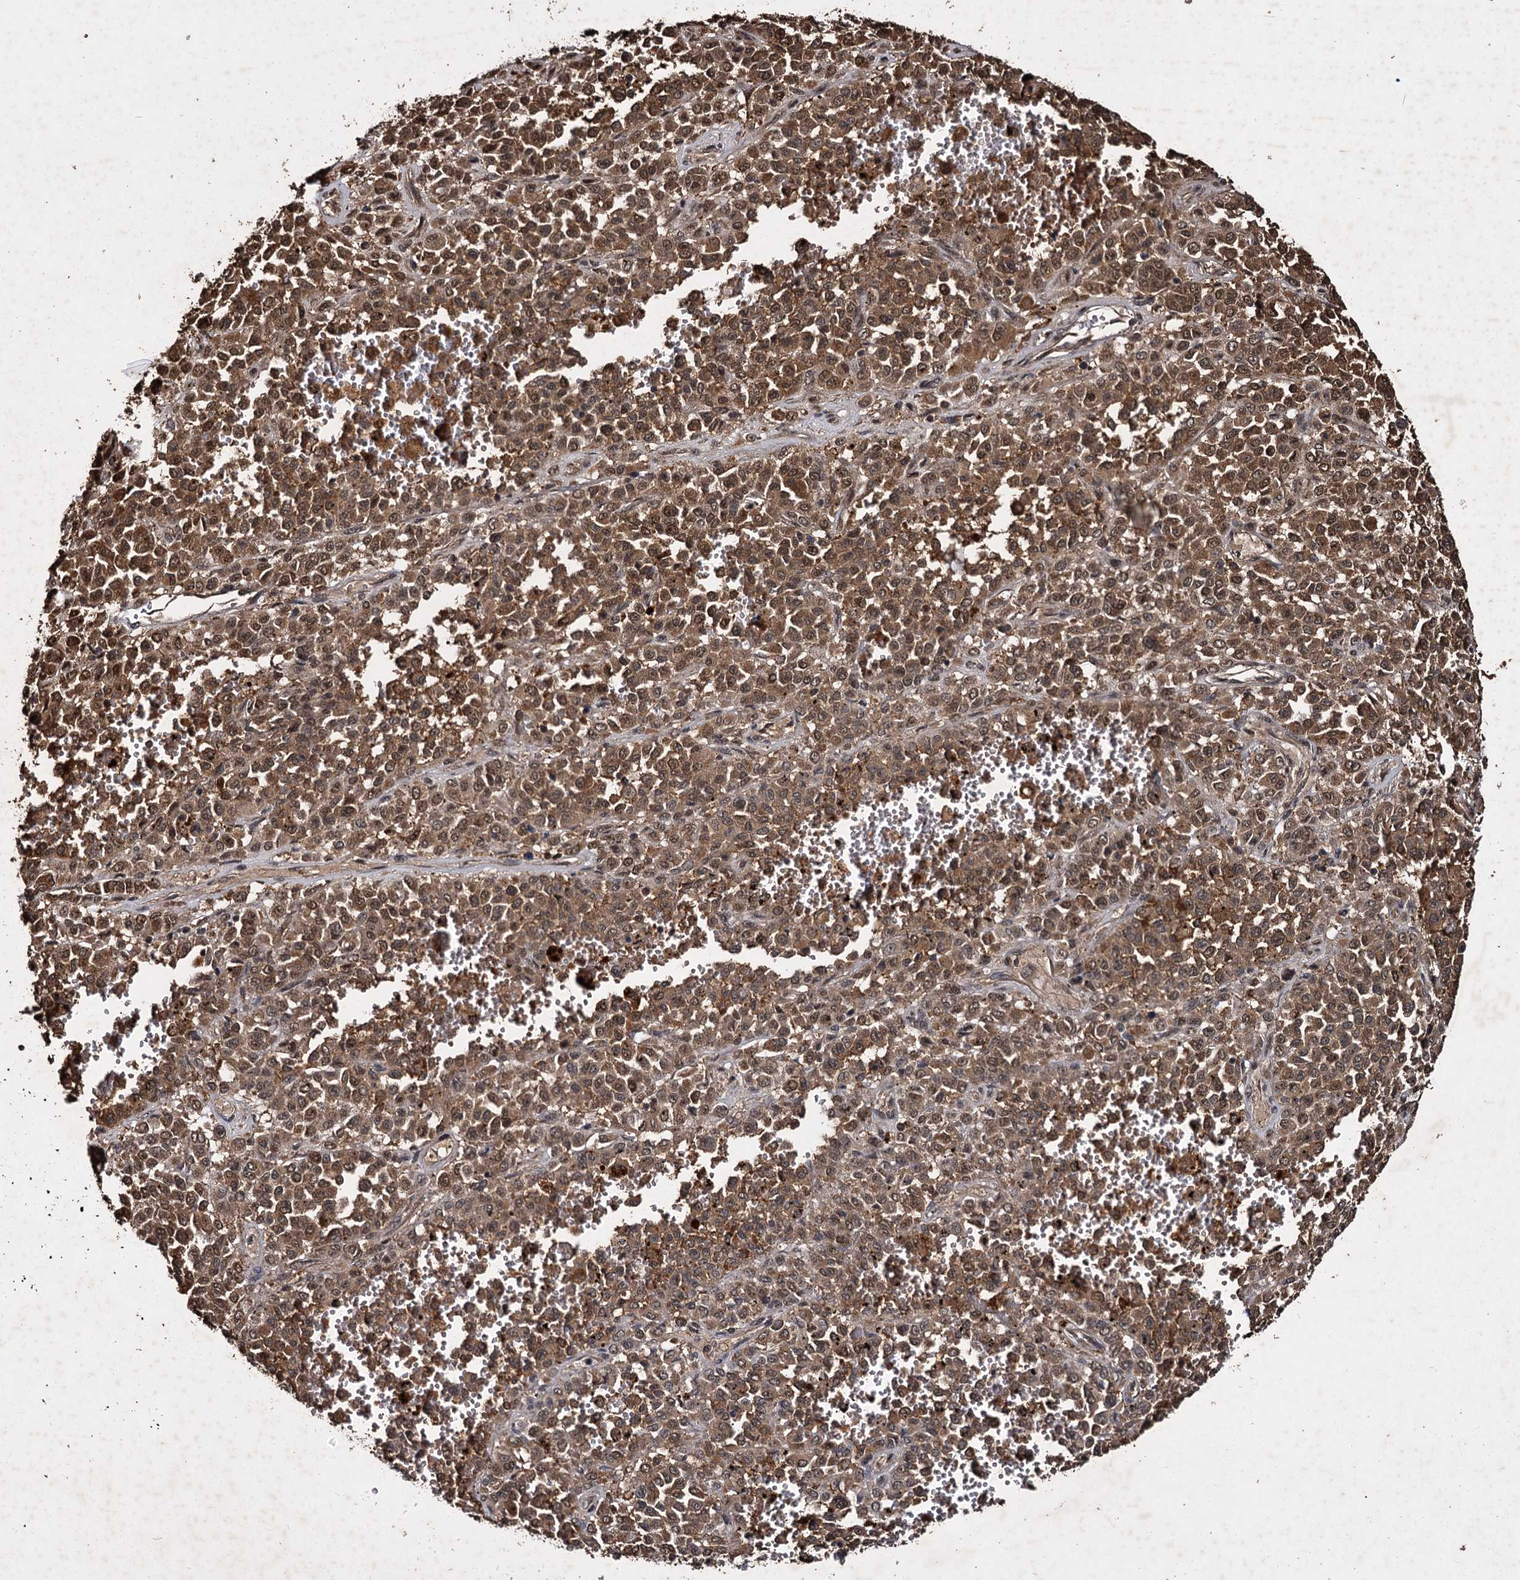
{"staining": {"intensity": "moderate", "quantity": ">75%", "location": "cytoplasmic/membranous,nuclear"}, "tissue": "melanoma", "cell_type": "Tumor cells", "image_type": "cancer", "snomed": [{"axis": "morphology", "description": "Malignant melanoma, Metastatic site"}, {"axis": "topography", "description": "Pancreas"}], "caption": "Immunohistochemistry (IHC) image of neoplastic tissue: melanoma stained using immunohistochemistry displays medium levels of moderate protein expression localized specifically in the cytoplasmic/membranous and nuclear of tumor cells, appearing as a cytoplasmic/membranous and nuclear brown color.", "gene": "SLC46A3", "patient": {"sex": "female", "age": 30}}